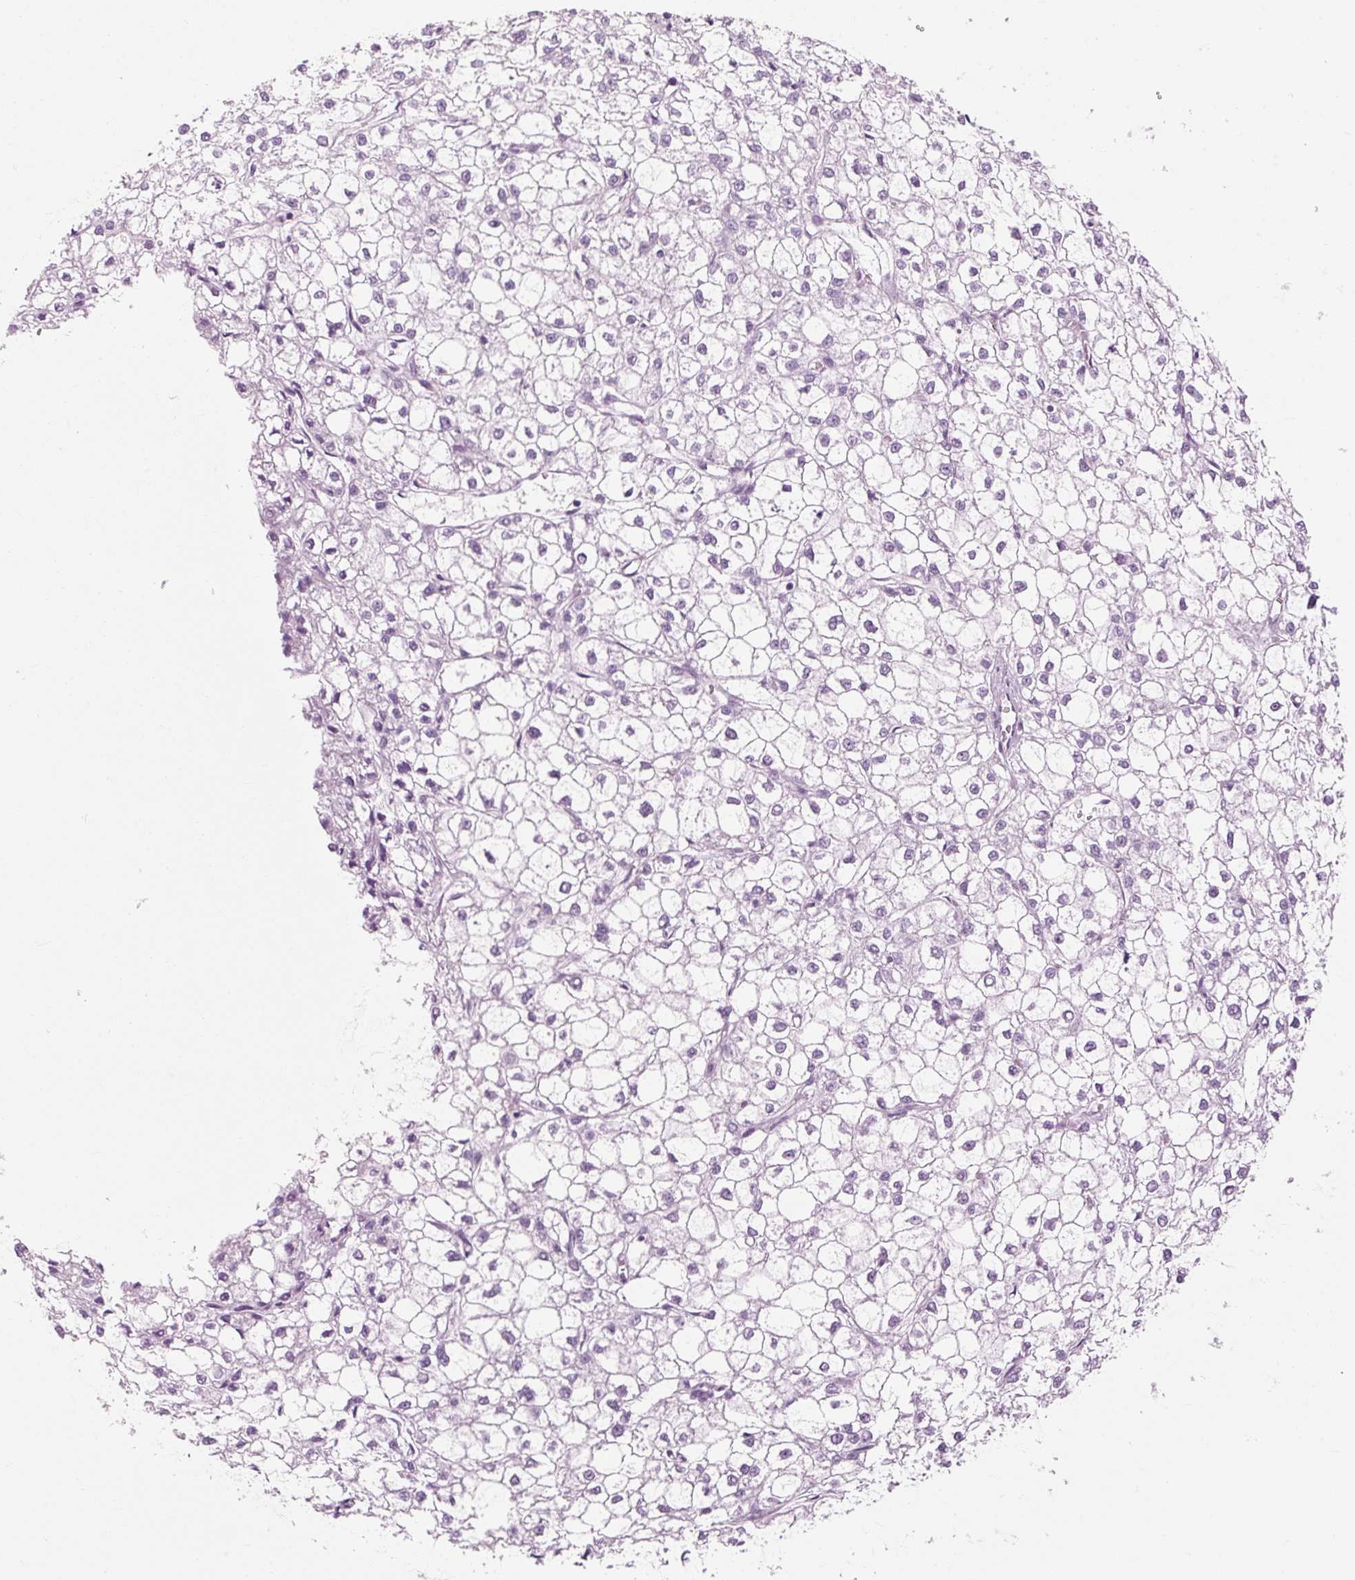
{"staining": {"intensity": "negative", "quantity": "none", "location": "none"}, "tissue": "liver cancer", "cell_type": "Tumor cells", "image_type": "cancer", "snomed": [{"axis": "morphology", "description": "Carcinoma, Hepatocellular, NOS"}, {"axis": "topography", "description": "Liver"}], "caption": "Immunohistochemistry (IHC) micrograph of neoplastic tissue: liver cancer stained with DAB reveals no significant protein positivity in tumor cells.", "gene": "TIGD2", "patient": {"sex": "female", "age": 43}}